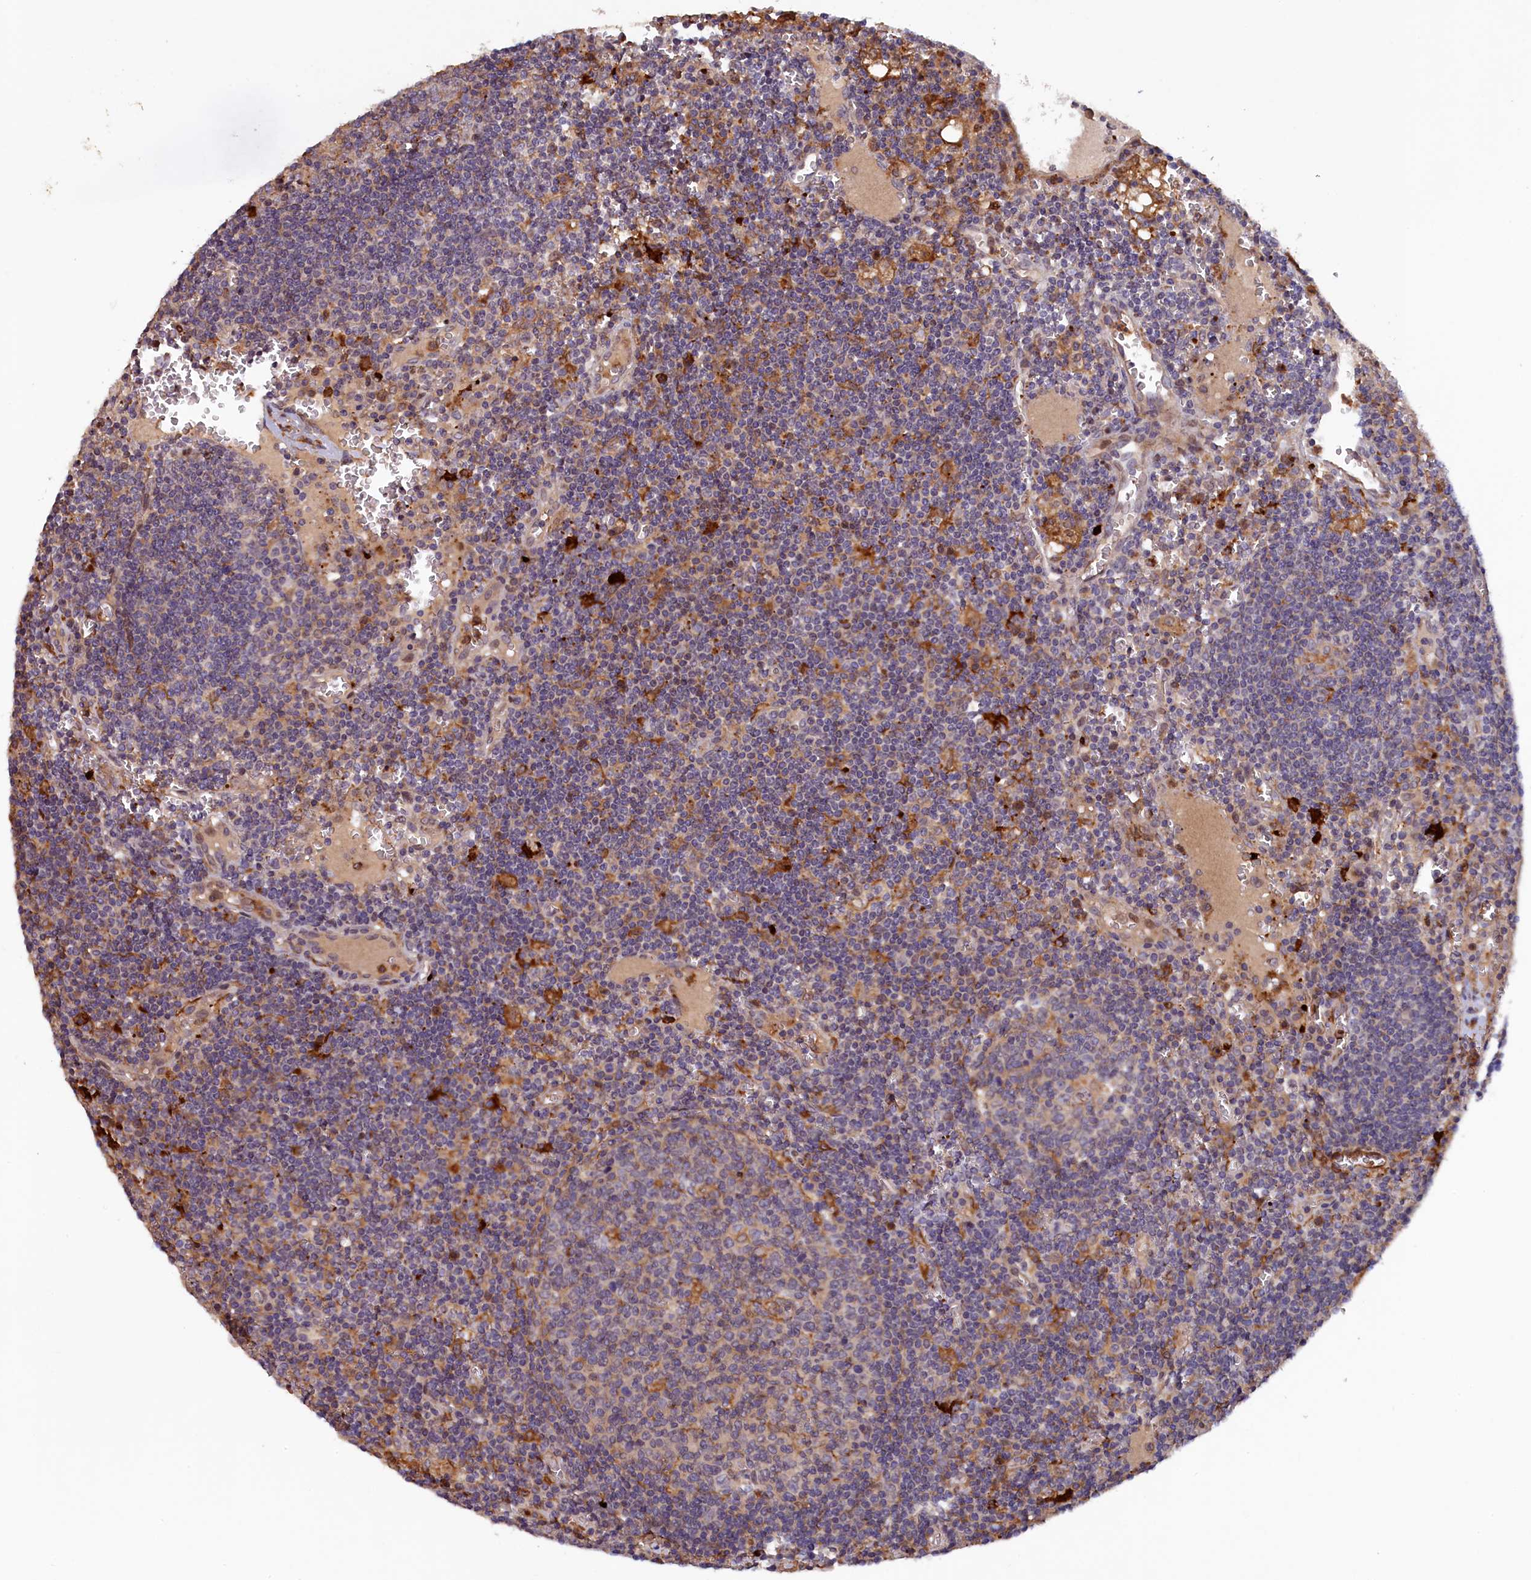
{"staining": {"intensity": "negative", "quantity": "none", "location": "none"}, "tissue": "lymph node", "cell_type": "Germinal center cells", "image_type": "normal", "snomed": [{"axis": "morphology", "description": "Normal tissue, NOS"}, {"axis": "topography", "description": "Lymph node"}], "caption": "The IHC image has no significant expression in germinal center cells of lymph node.", "gene": "FERMT1", "patient": {"sex": "female", "age": 73}}